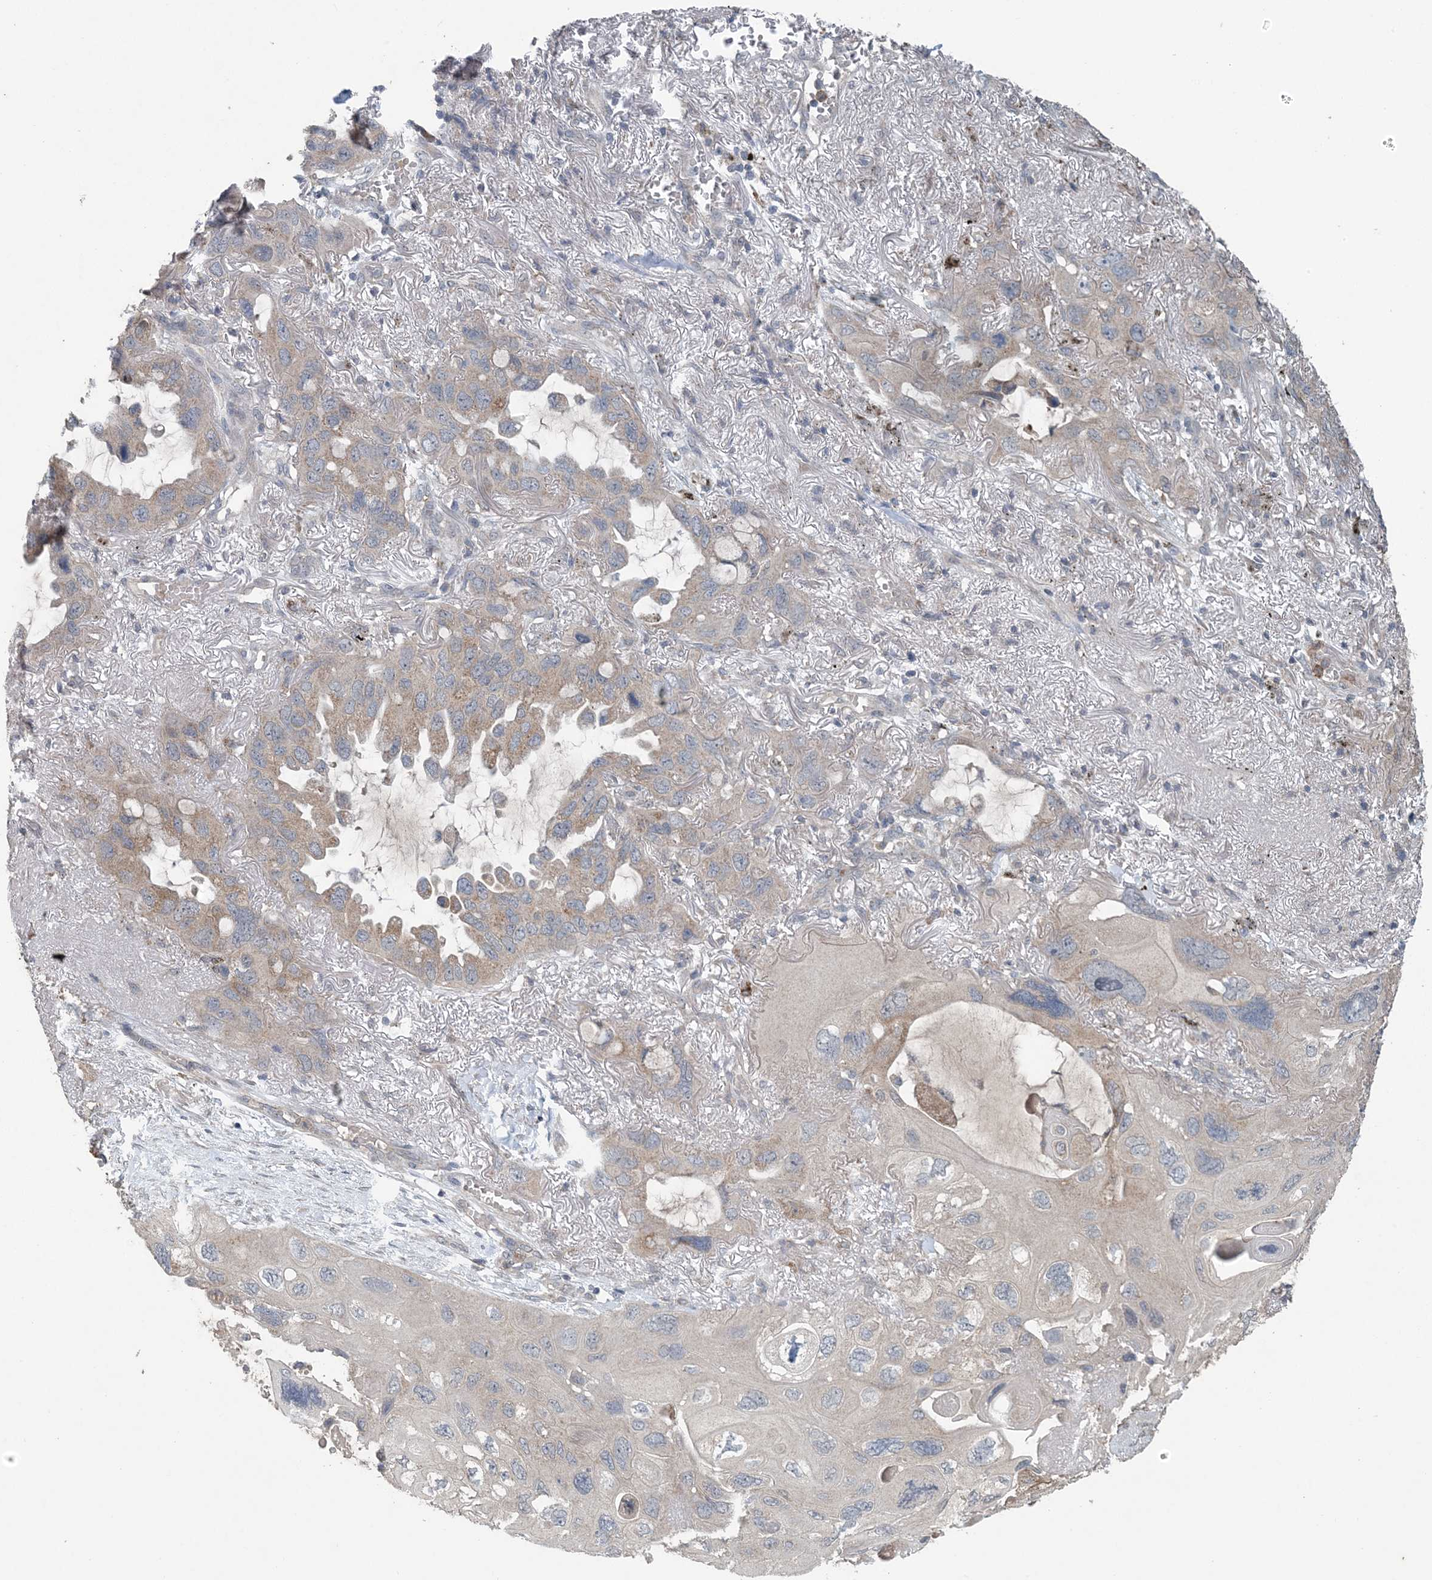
{"staining": {"intensity": "negative", "quantity": "none", "location": "none"}, "tissue": "lung cancer", "cell_type": "Tumor cells", "image_type": "cancer", "snomed": [{"axis": "morphology", "description": "Squamous cell carcinoma, NOS"}, {"axis": "topography", "description": "Lung"}], "caption": "The immunohistochemistry (IHC) micrograph has no significant staining in tumor cells of lung cancer tissue. (Immunohistochemistry (ihc), brightfield microscopy, high magnification).", "gene": "MYO9B", "patient": {"sex": "female", "age": 73}}